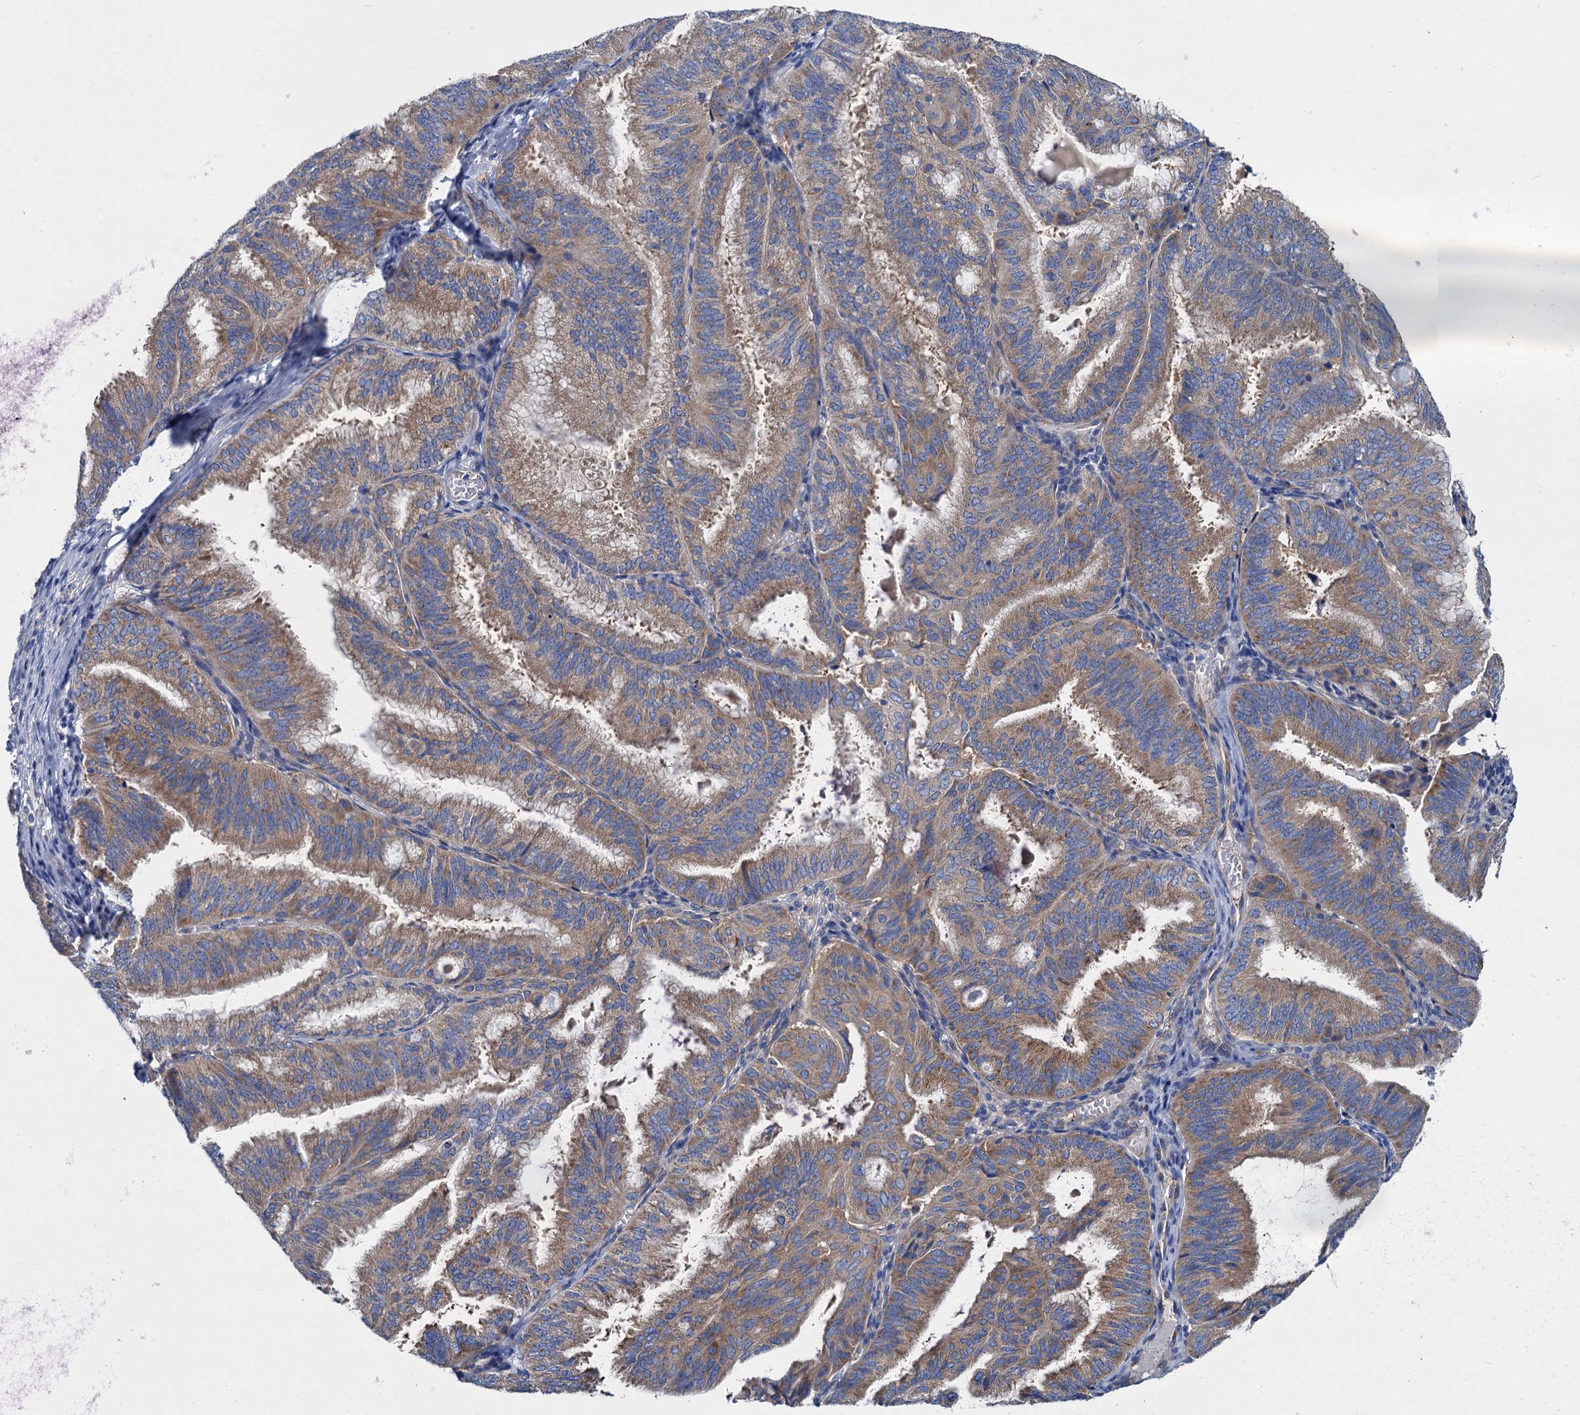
{"staining": {"intensity": "moderate", "quantity": ">75%", "location": "cytoplasmic/membranous"}, "tissue": "endometrial cancer", "cell_type": "Tumor cells", "image_type": "cancer", "snomed": [{"axis": "morphology", "description": "Adenocarcinoma, NOS"}, {"axis": "topography", "description": "Endometrium"}], "caption": "Immunohistochemistry (DAB) staining of endometrial cancer (adenocarcinoma) exhibits moderate cytoplasmic/membranous protein staining in about >75% of tumor cells.", "gene": "QARS1", "patient": {"sex": "female", "age": 49}}